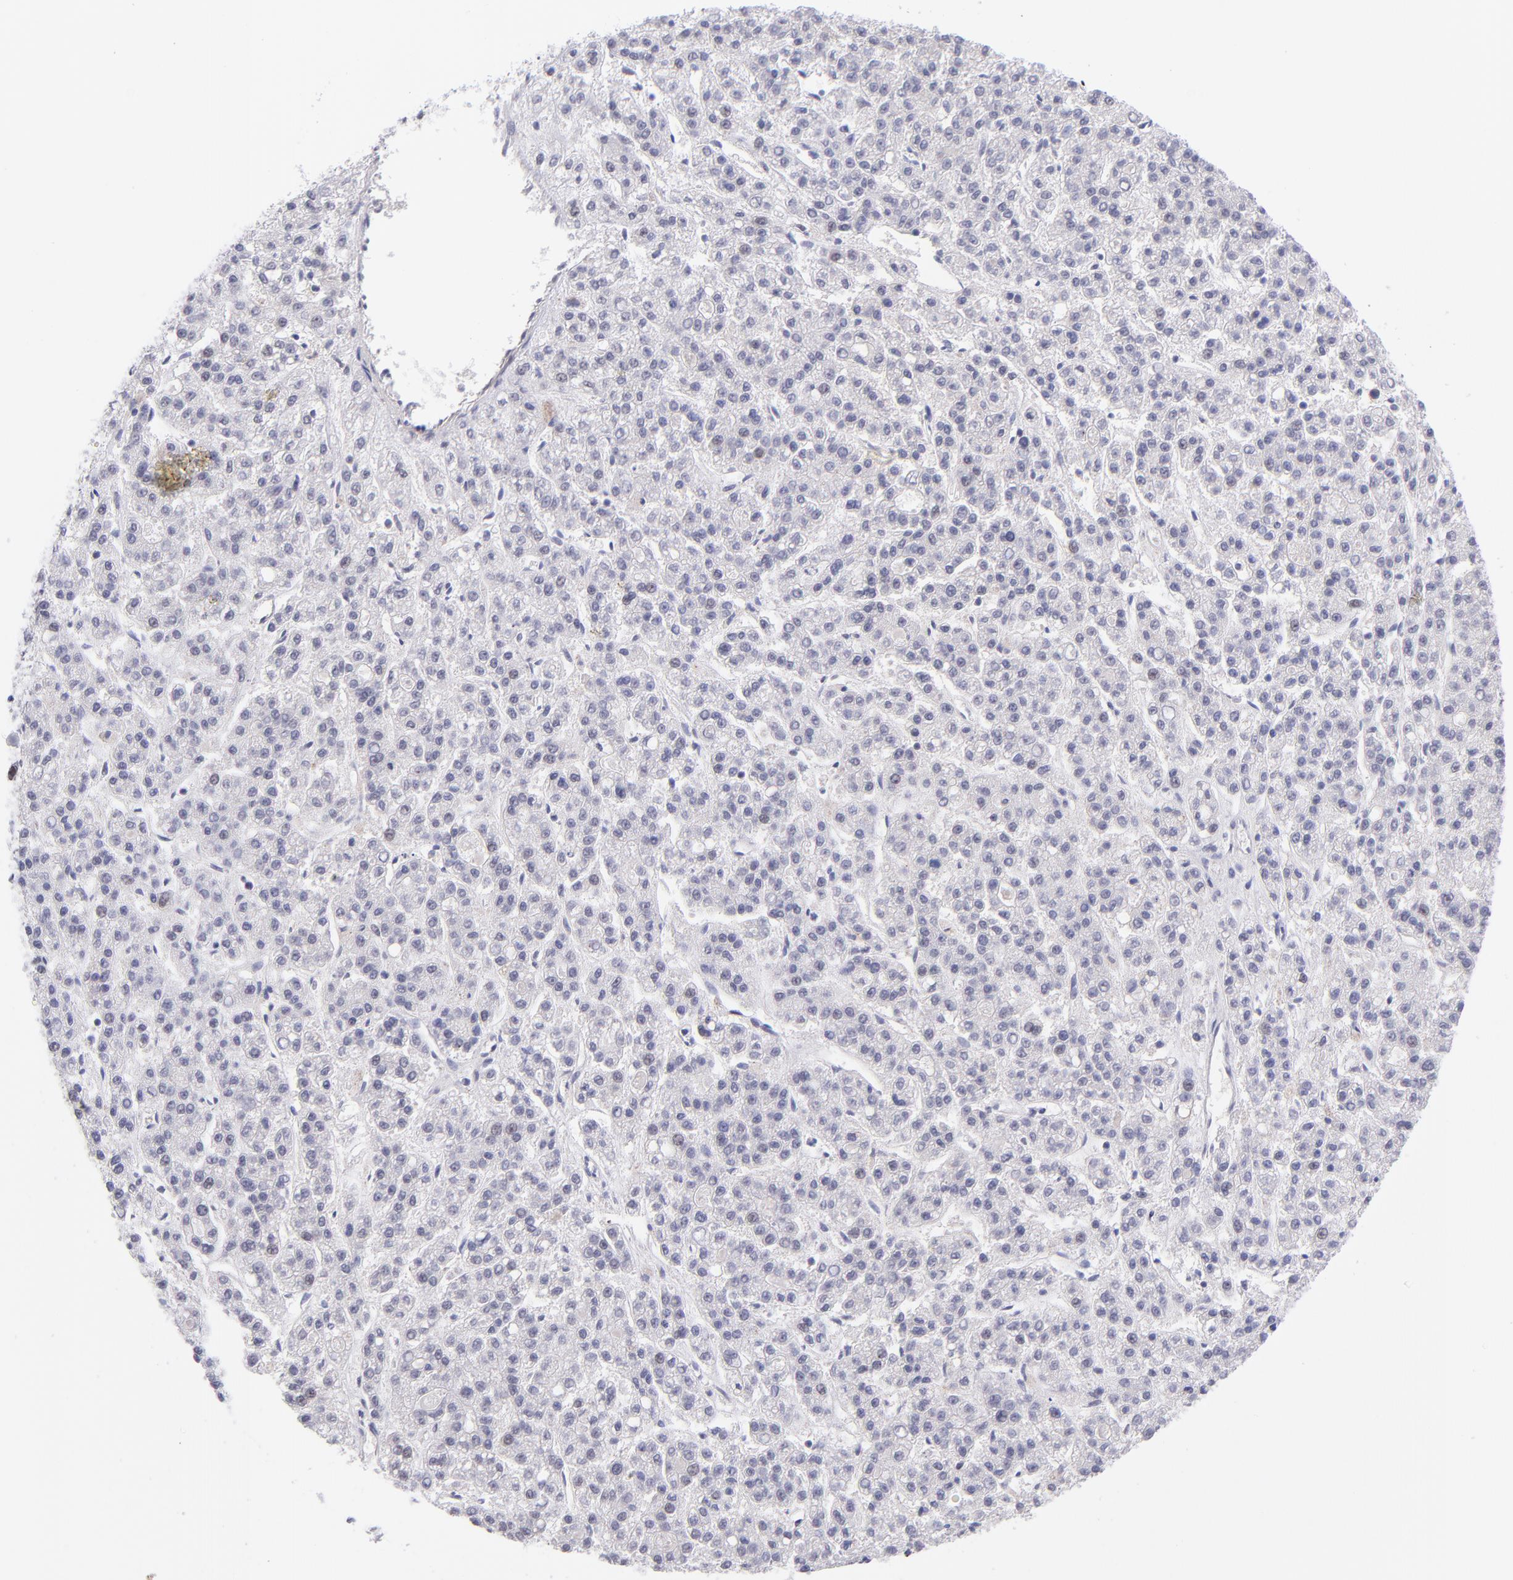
{"staining": {"intensity": "negative", "quantity": "none", "location": "none"}, "tissue": "liver cancer", "cell_type": "Tumor cells", "image_type": "cancer", "snomed": [{"axis": "morphology", "description": "Carcinoma, Hepatocellular, NOS"}, {"axis": "topography", "description": "Liver"}], "caption": "This is a histopathology image of immunohistochemistry staining of hepatocellular carcinoma (liver), which shows no staining in tumor cells. (Stains: DAB (3,3'-diaminobenzidine) IHC with hematoxylin counter stain, Microscopy: brightfield microscopy at high magnification).", "gene": "SOX6", "patient": {"sex": "male", "age": 70}}